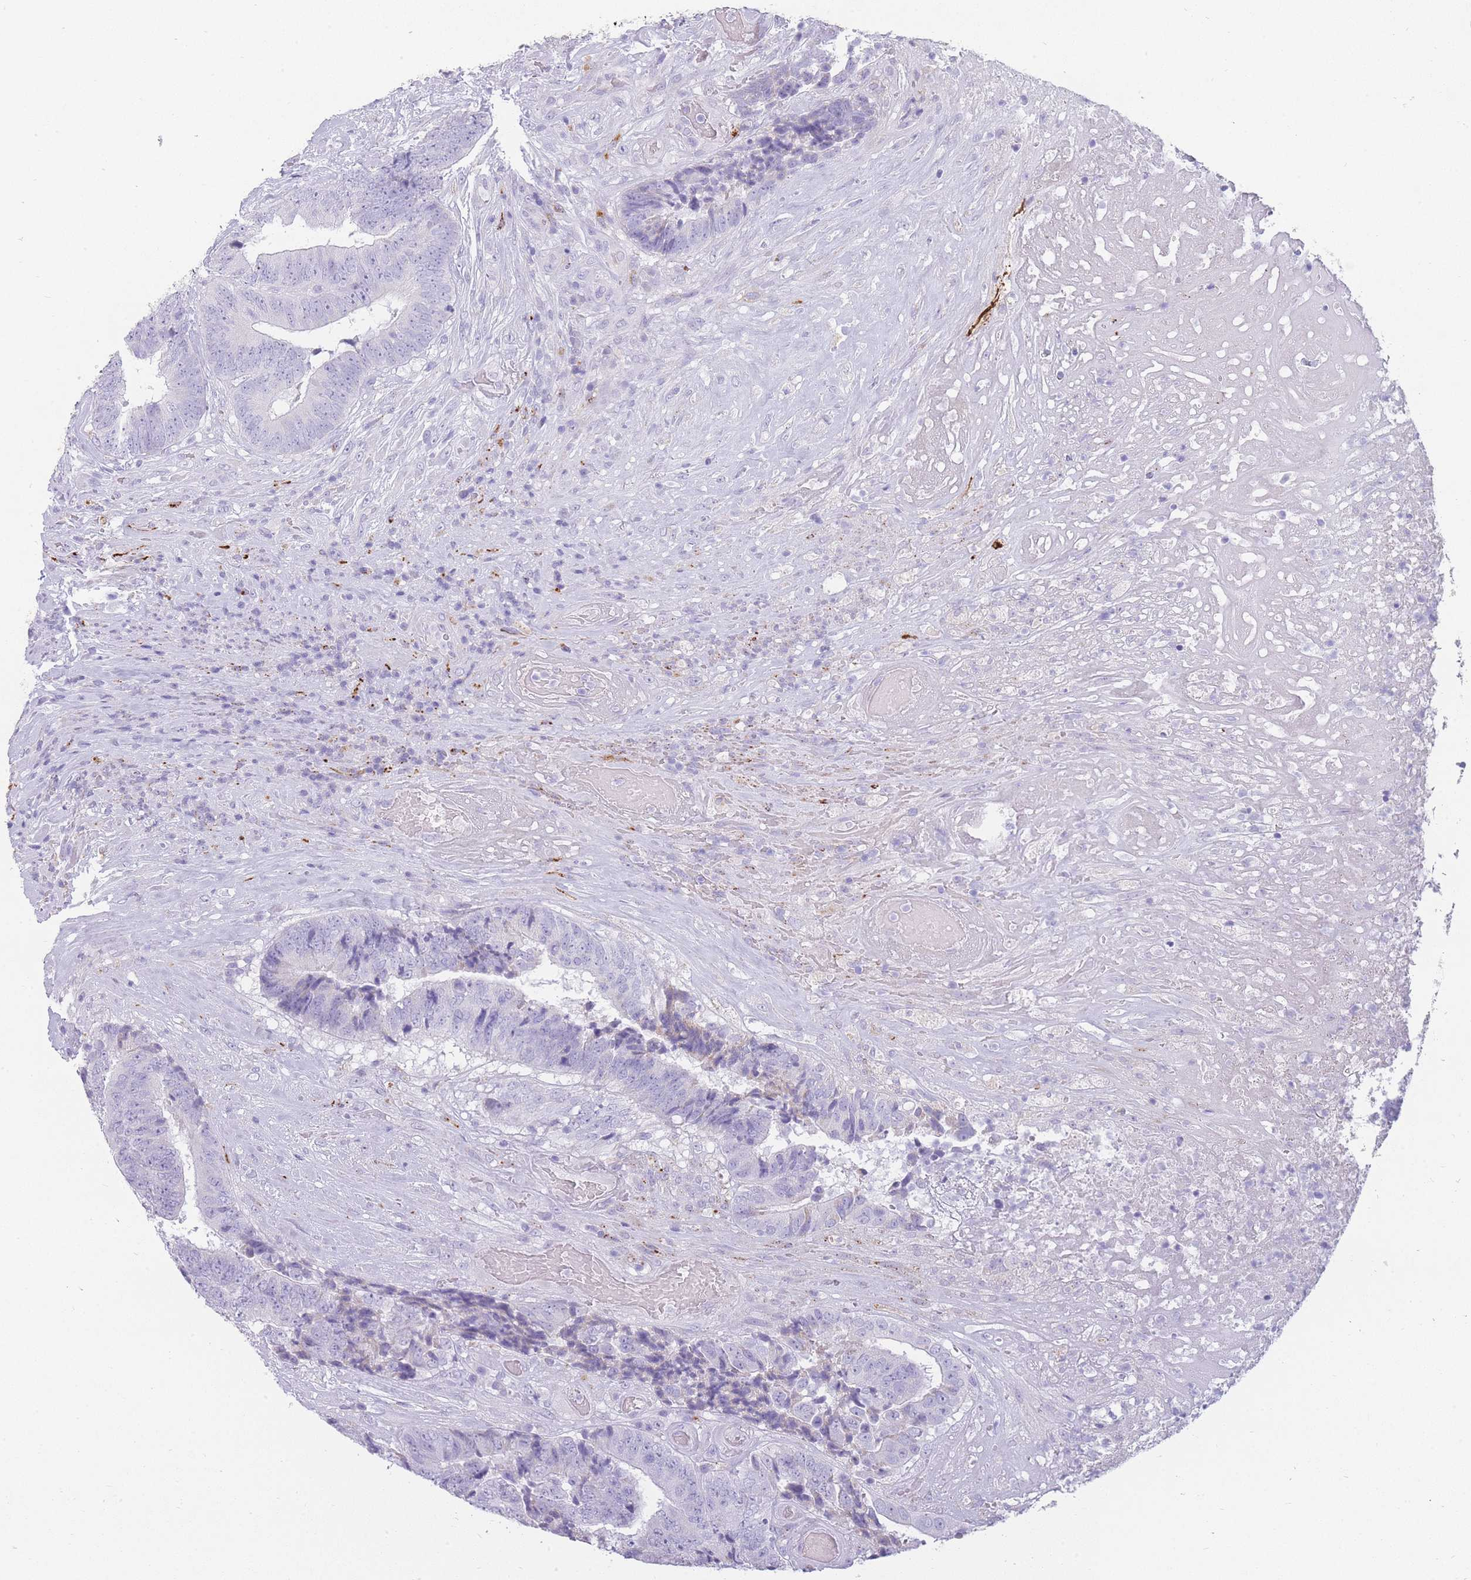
{"staining": {"intensity": "negative", "quantity": "none", "location": "none"}, "tissue": "colorectal cancer", "cell_type": "Tumor cells", "image_type": "cancer", "snomed": [{"axis": "morphology", "description": "Adenocarcinoma, NOS"}, {"axis": "topography", "description": "Rectum"}], "caption": "Tumor cells are negative for brown protein staining in colorectal cancer. Nuclei are stained in blue.", "gene": "UPK1A", "patient": {"sex": "male", "age": 72}}